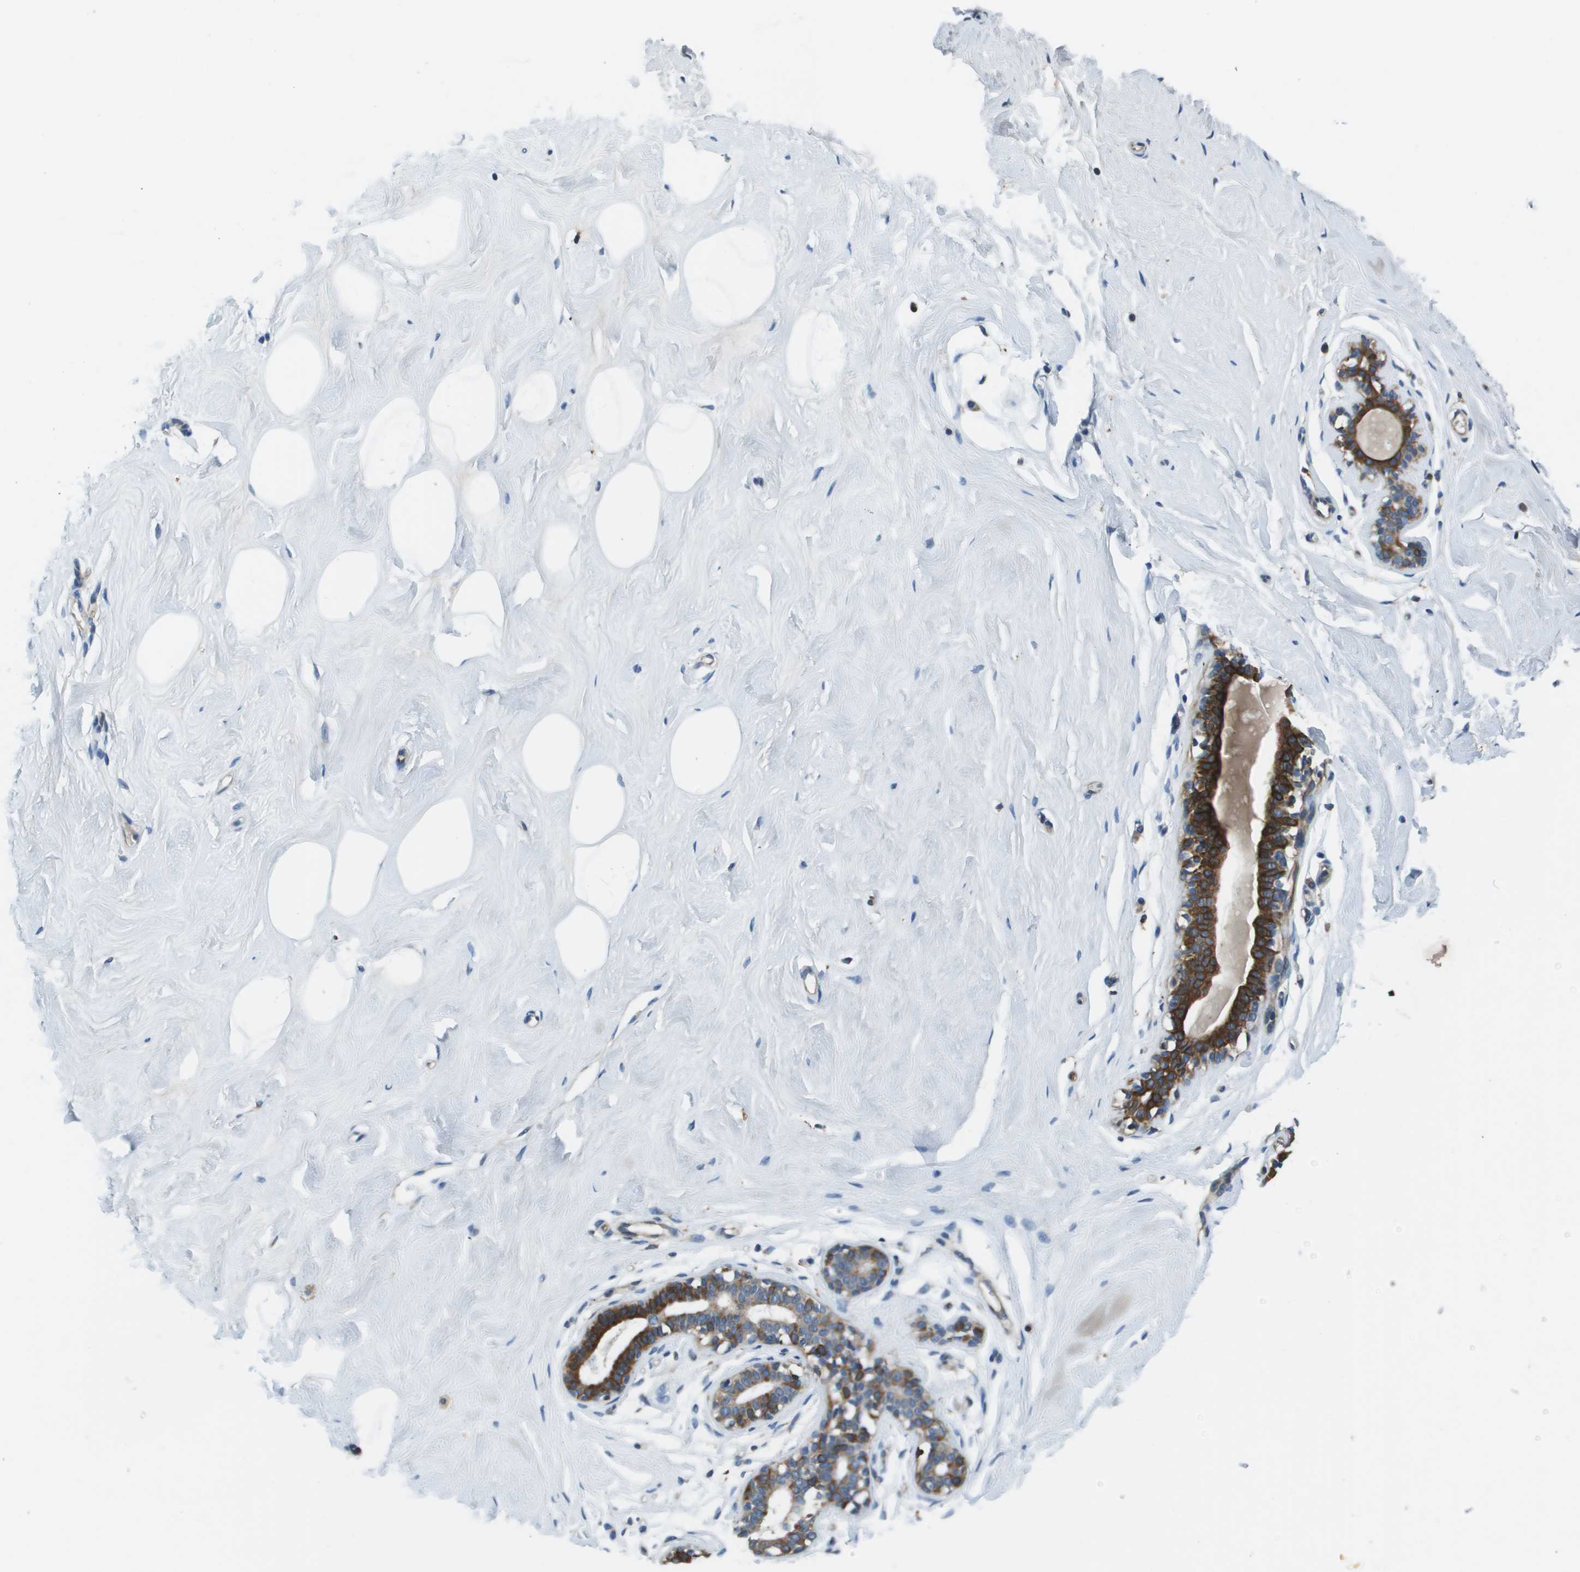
{"staining": {"intensity": "negative", "quantity": "none", "location": "none"}, "tissue": "breast", "cell_type": "Adipocytes", "image_type": "normal", "snomed": [{"axis": "morphology", "description": "Normal tissue, NOS"}, {"axis": "topography", "description": "Breast"}], "caption": "Immunohistochemistry (IHC) of unremarkable breast reveals no positivity in adipocytes. Brightfield microscopy of immunohistochemistry stained with DAB (3,3'-diaminobenzidine) (brown) and hematoxylin (blue), captured at high magnification.", "gene": "CNPY3", "patient": {"sex": "female", "age": 23}}